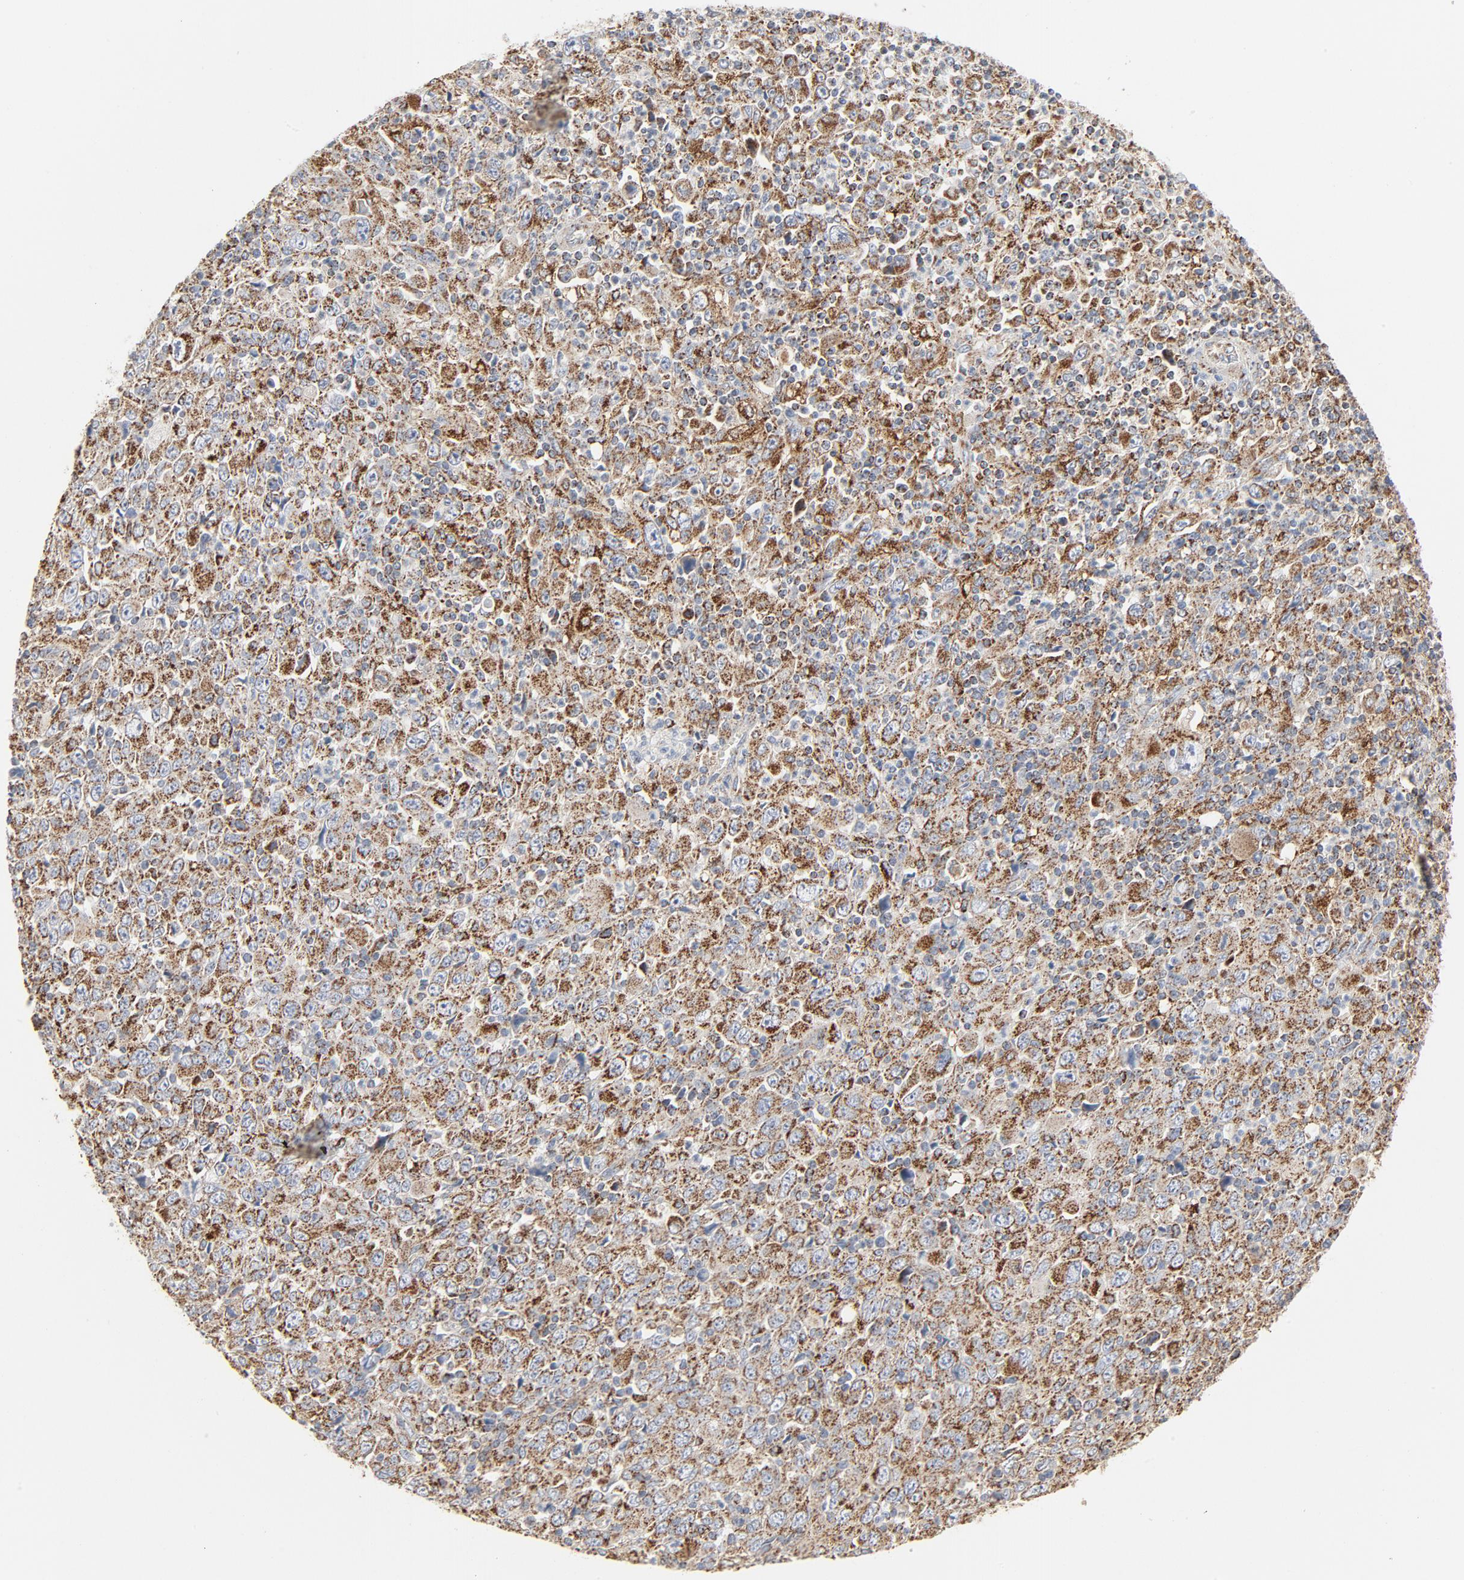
{"staining": {"intensity": "moderate", "quantity": ">75%", "location": "cytoplasmic/membranous"}, "tissue": "melanoma", "cell_type": "Tumor cells", "image_type": "cancer", "snomed": [{"axis": "morphology", "description": "Malignant melanoma, Metastatic site"}, {"axis": "topography", "description": "Skin"}], "caption": "Protein analysis of melanoma tissue reveals moderate cytoplasmic/membranous positivity in approximately >75% of tumor cells. (IHC, brightfield microscopy, high magnification).", "gene": "SETD3", "patient": {"sex": "female", "age": 56}}